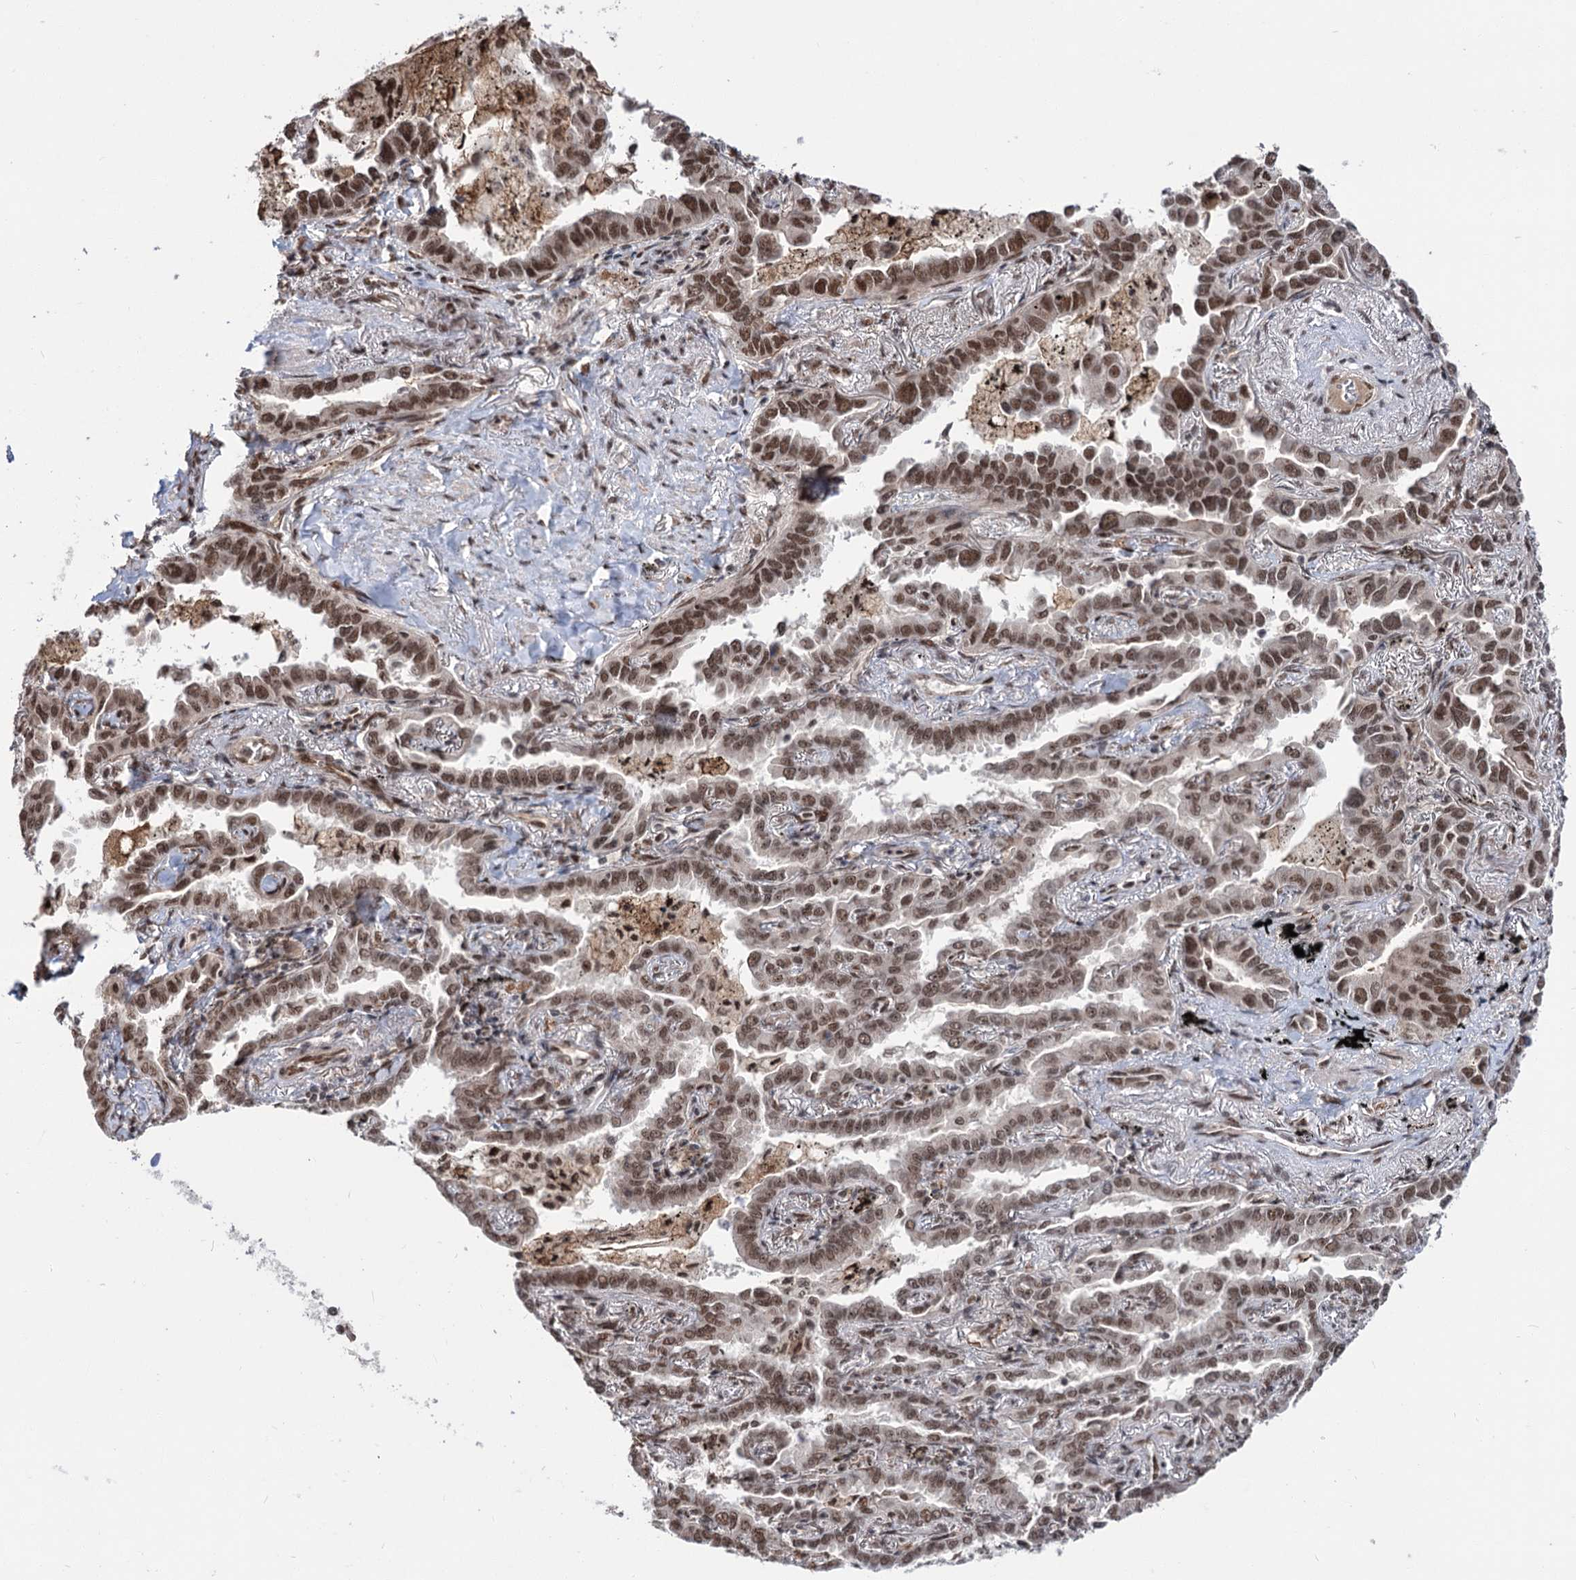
{"staining": {"intensity": "moderate", "quantity": ">75%", "location": "nuclear"}, "tissue": "lung cancer", "cell_type": "Tumor cells", "image_type": "cancer", "snomed": [{"axis": "morphology", "description": "Adenocarcinoma, NOS"}, {"axis": "topography", "description": "Lung"}], "caption": "Immunohistochemical staining of lung adenocarcinoma shows moderate nuclear protein staining in about >75% of tumor cells. Nuclei are stained in blue.", "gene": "MAML1", "patient": {"sex": "male", "age": 67}}